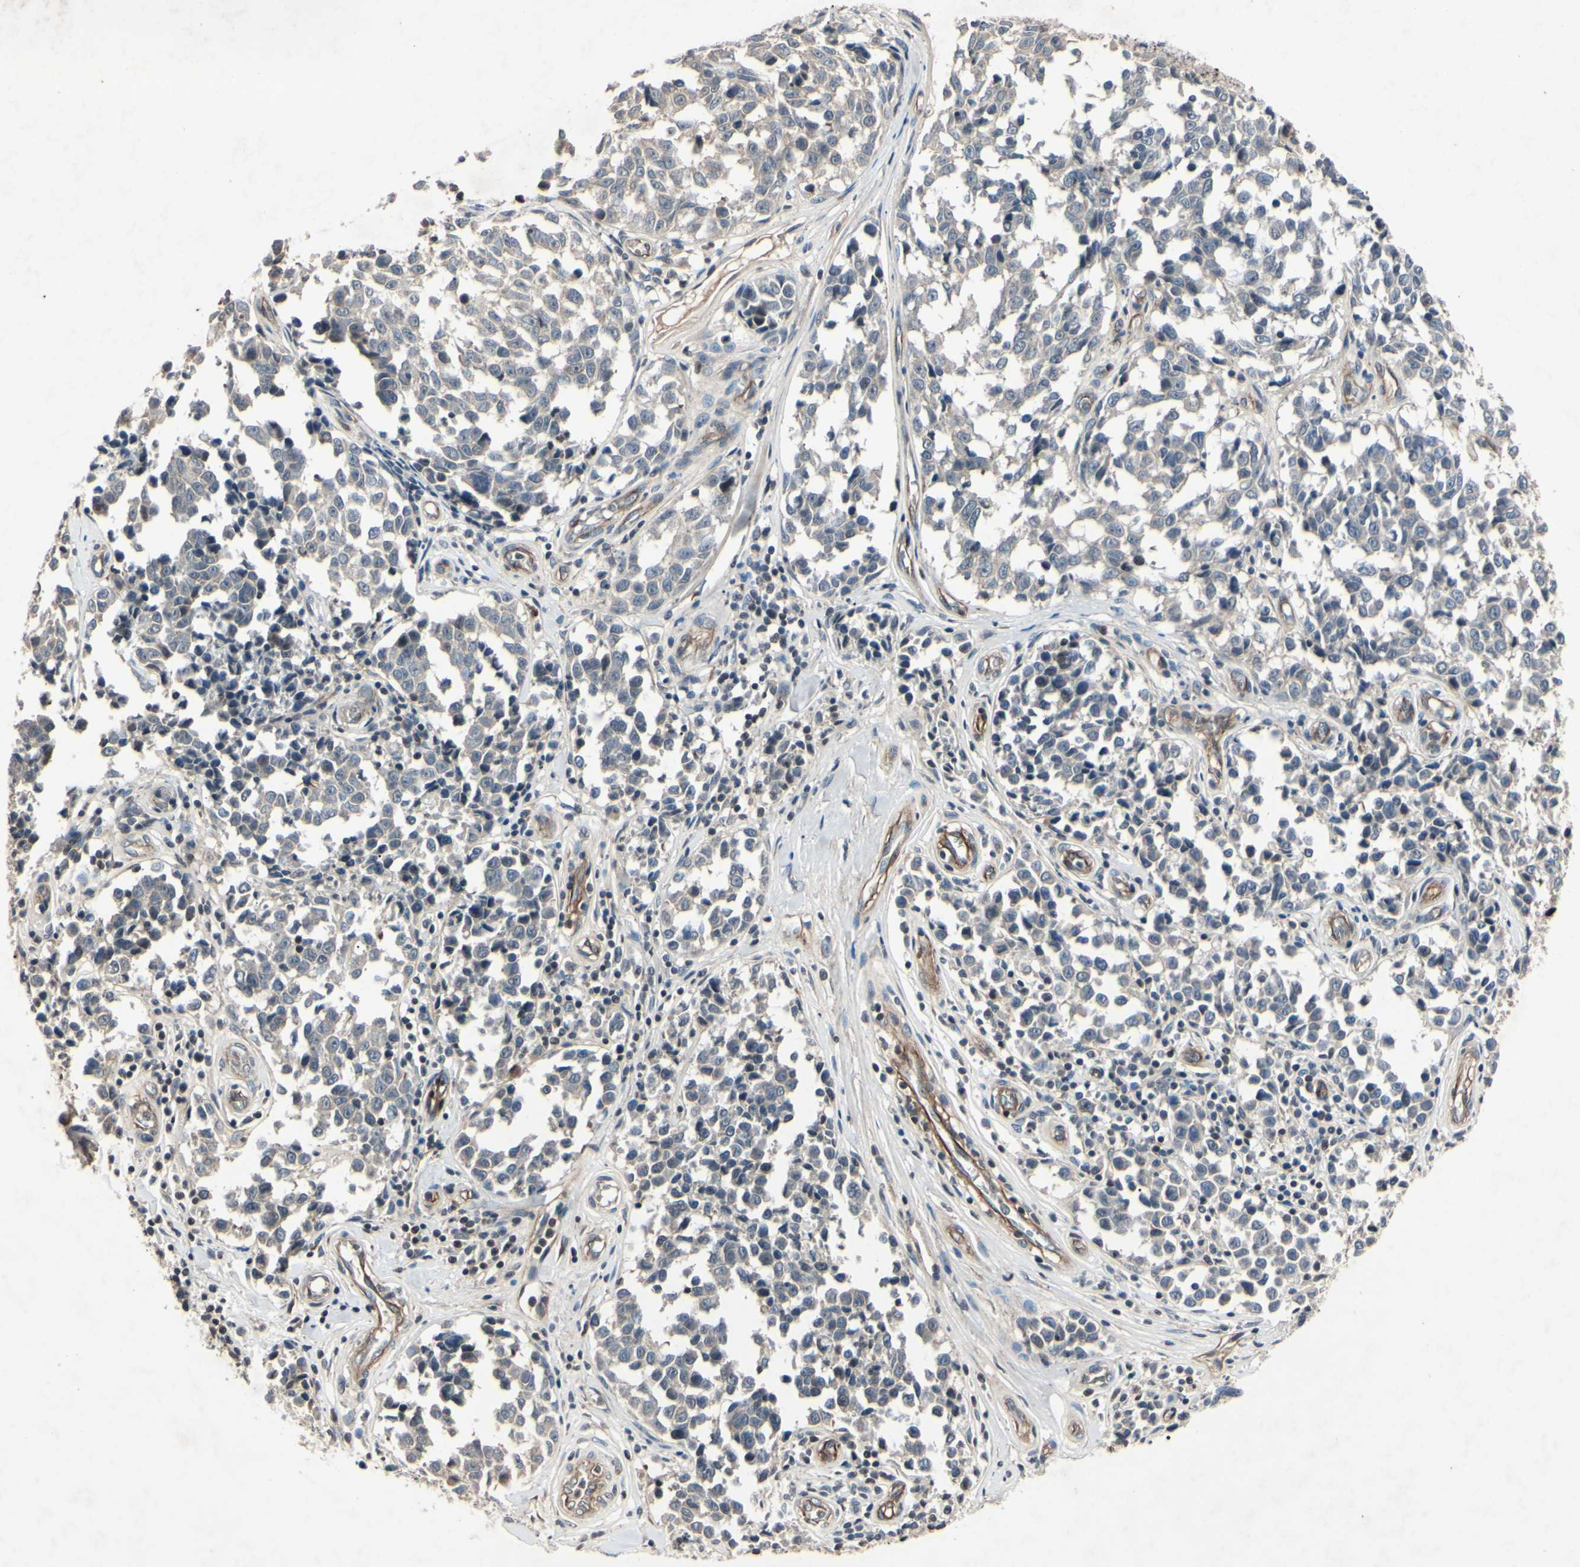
{"staining": {"intensity": "negative", "quantity": "none", "location": "none"}, "tissue": "melanoma", "cell_type": "Tumor cells", "image_type": "cancer", "snomed": [{"axis": "morphology", "description": "Malignant melanoma, NOS"}, {"axis": "topography", "description": "Skin"}], "caption": "Image shows no protein staining in tumor cells of malignant melanoma tissue. (DAB immunohistochemistry visualized using brightfield microscopy, high magnification).", "gene": "AEBP1", "patient": {"sex": "female", "age": 64}}